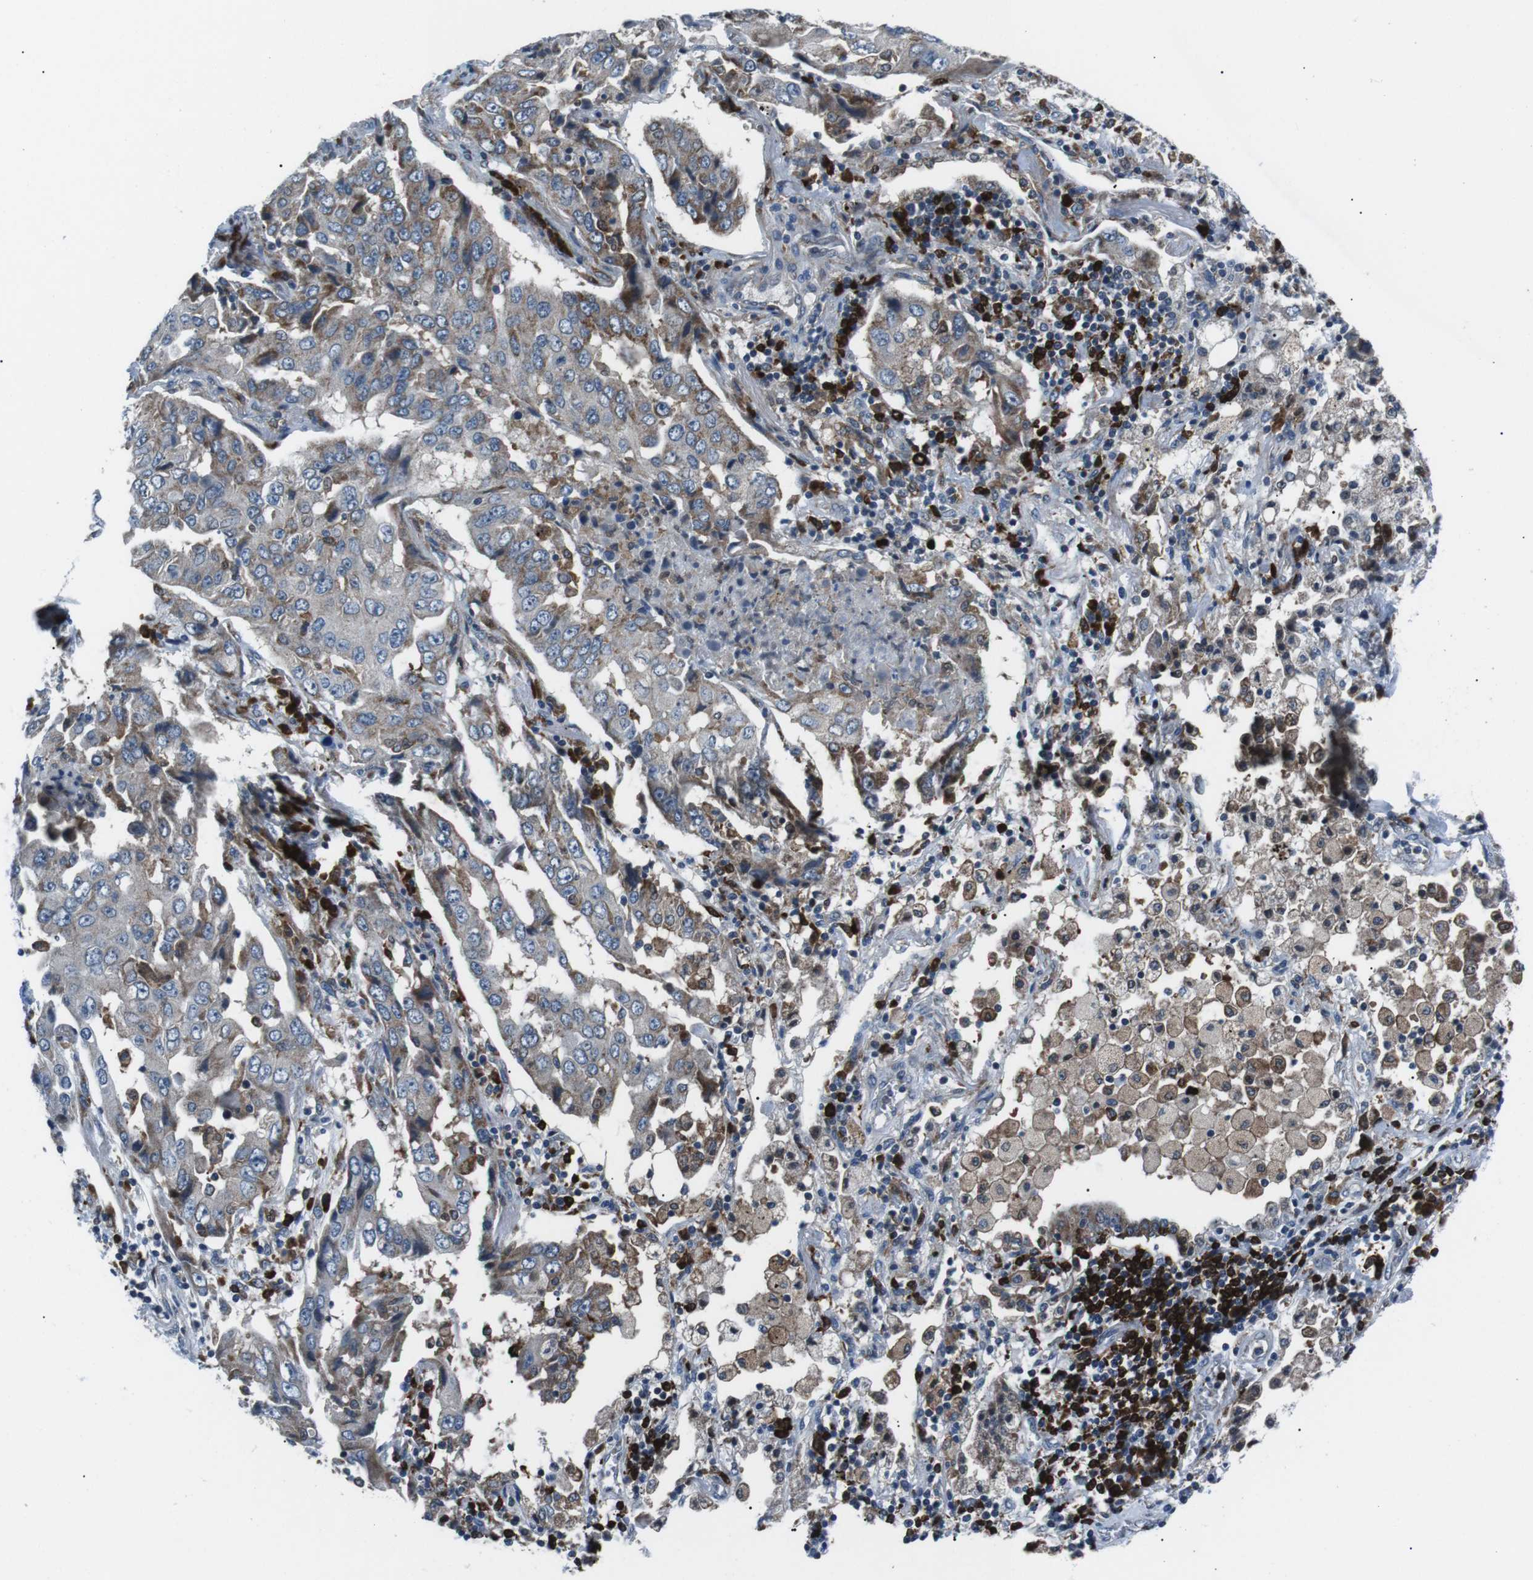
{"staining": {"intensity": "weak", "quantity": "<25%", "location": "cytoplasmic/membranous"}, "tissue": "lung cancer", "cell_type": "Tumor cells", "image_type": "cancer", "snomed": [{"axis": "morphology", "description": "Adenocarcinoma, NOS"}, {"axis": "topography", "description": "Lung"}], "caption": "Image shows no significant protein staining in tumor cells of lung adenocarcinoma.", "gene": "BLNK", "patient": {"sex": "female", "age": 65}}